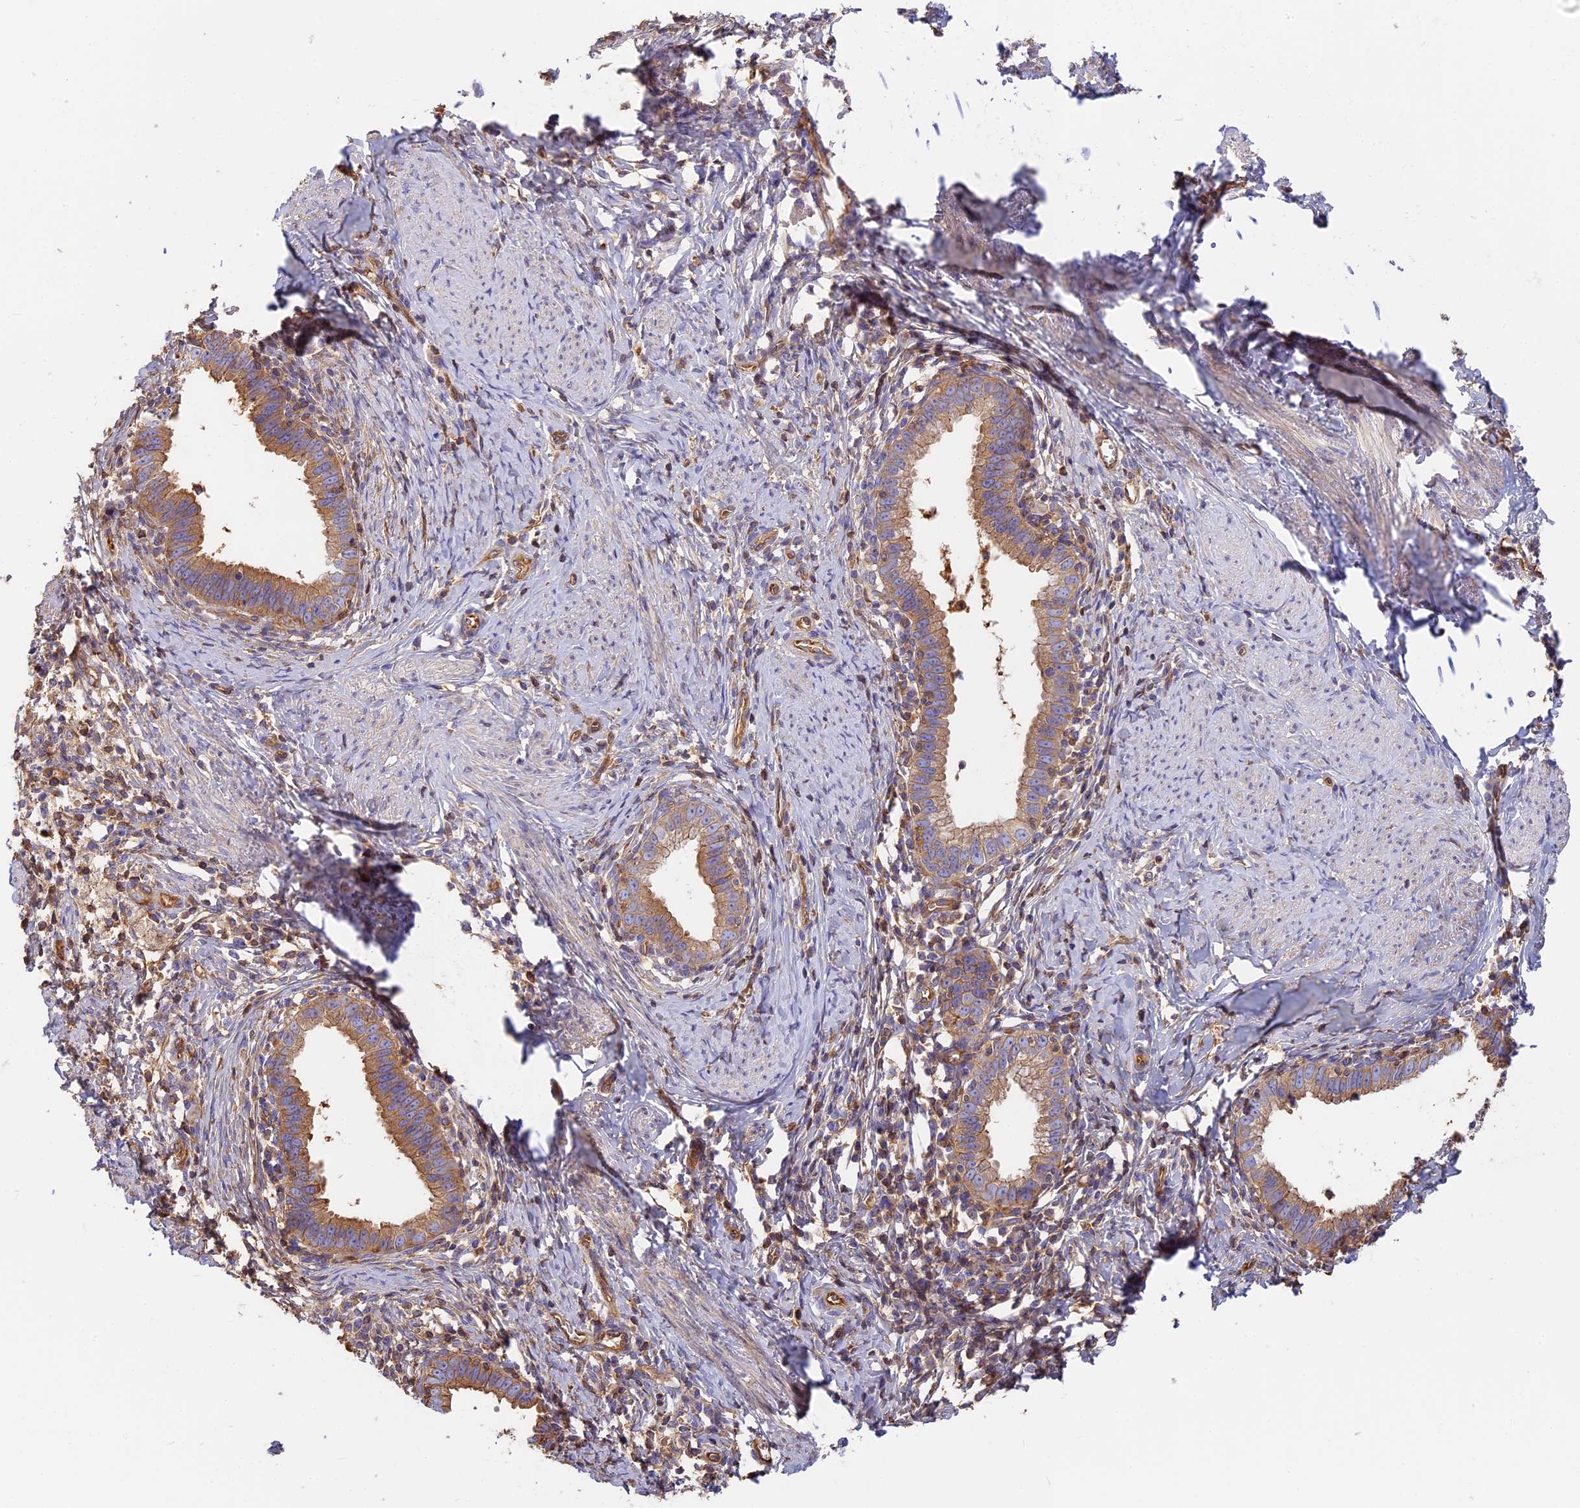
{"staining": {"intensity": "moderate", "quantity": ">75%", "location": "cytoplasmic/membranous"}, "tissue": "cervical cancer", "cell_type": "Tumor cells", "image_type": "cancer", "snomed": [{"axis": "morphology", "description": "Adenocarcinoma, NOS"}, {"axis": "topography", "description": "Cervix"}], "caption": "IHC image of neoplastic tissue: human cervical cancer (adenocarcinoma) stained using IHC shows medium levels of moderate protein expression localized specifically in the cytoplasmic/membranous of tumor cells, appearing as a cytoplasmic/membranous brown color.", "gene": "VPS18", "patient": {"sex": "female", "age": 36}}